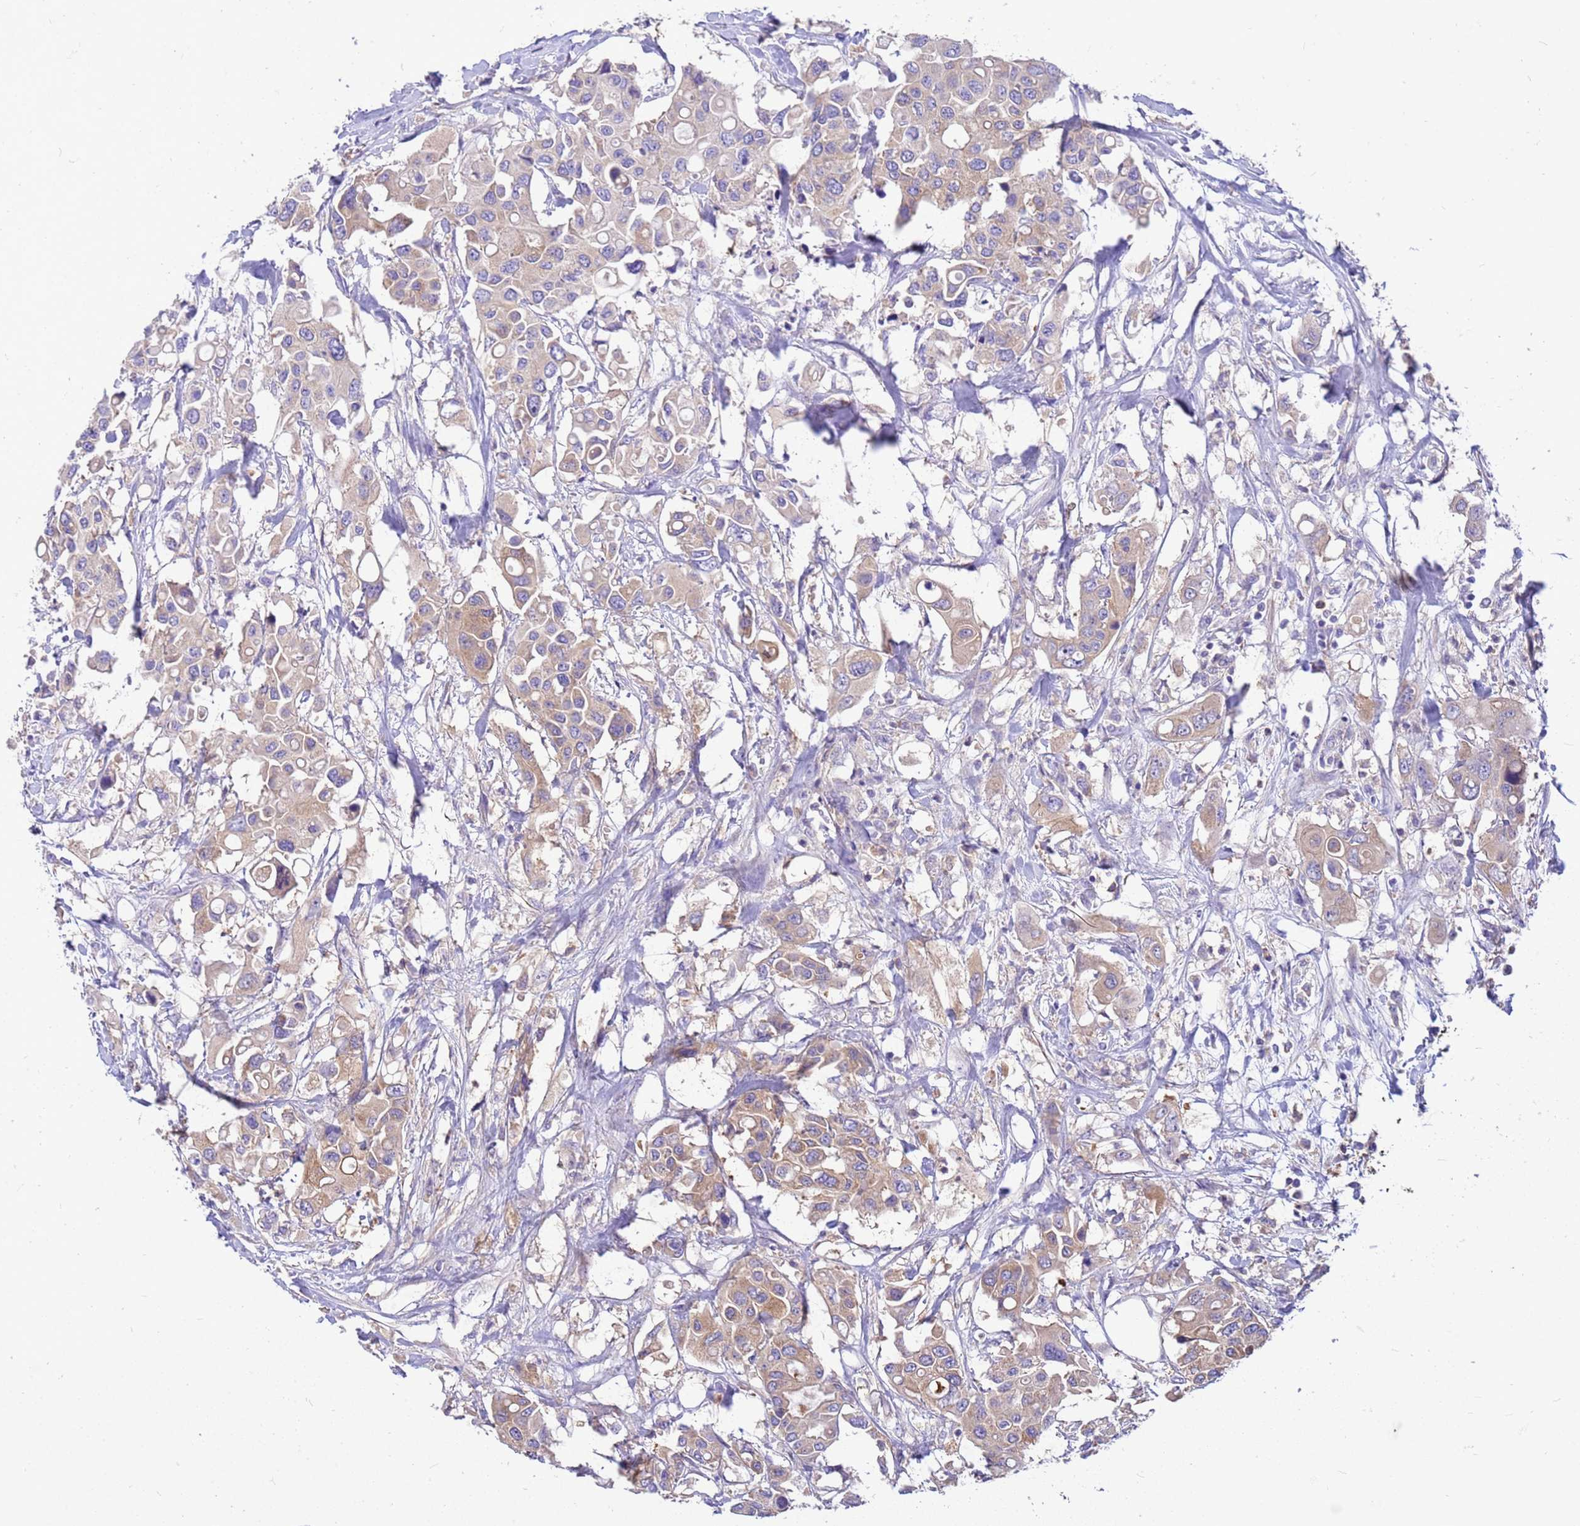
{"staining": {"intensity": "weak", "quantity": ">75%", "location": "cytoplasmic/membranous"}, "tissue": "colorectal cancer", "cell_type": "Tumor cells", "image_type": "cancer", "snomed": [{"axis": "morphology", "description": "Adenocarcinoma, NOS"}, {"axis": "topography", "description": "Colon"}], "caption": "Tumor cells reveal low levels of weak cytoplasmic/membranous expression in approximately >75% of cells in human adenocarcinoma (colorectal).", "gene": "TUBB1", "patient": {"sex": "male", "age": 77}}